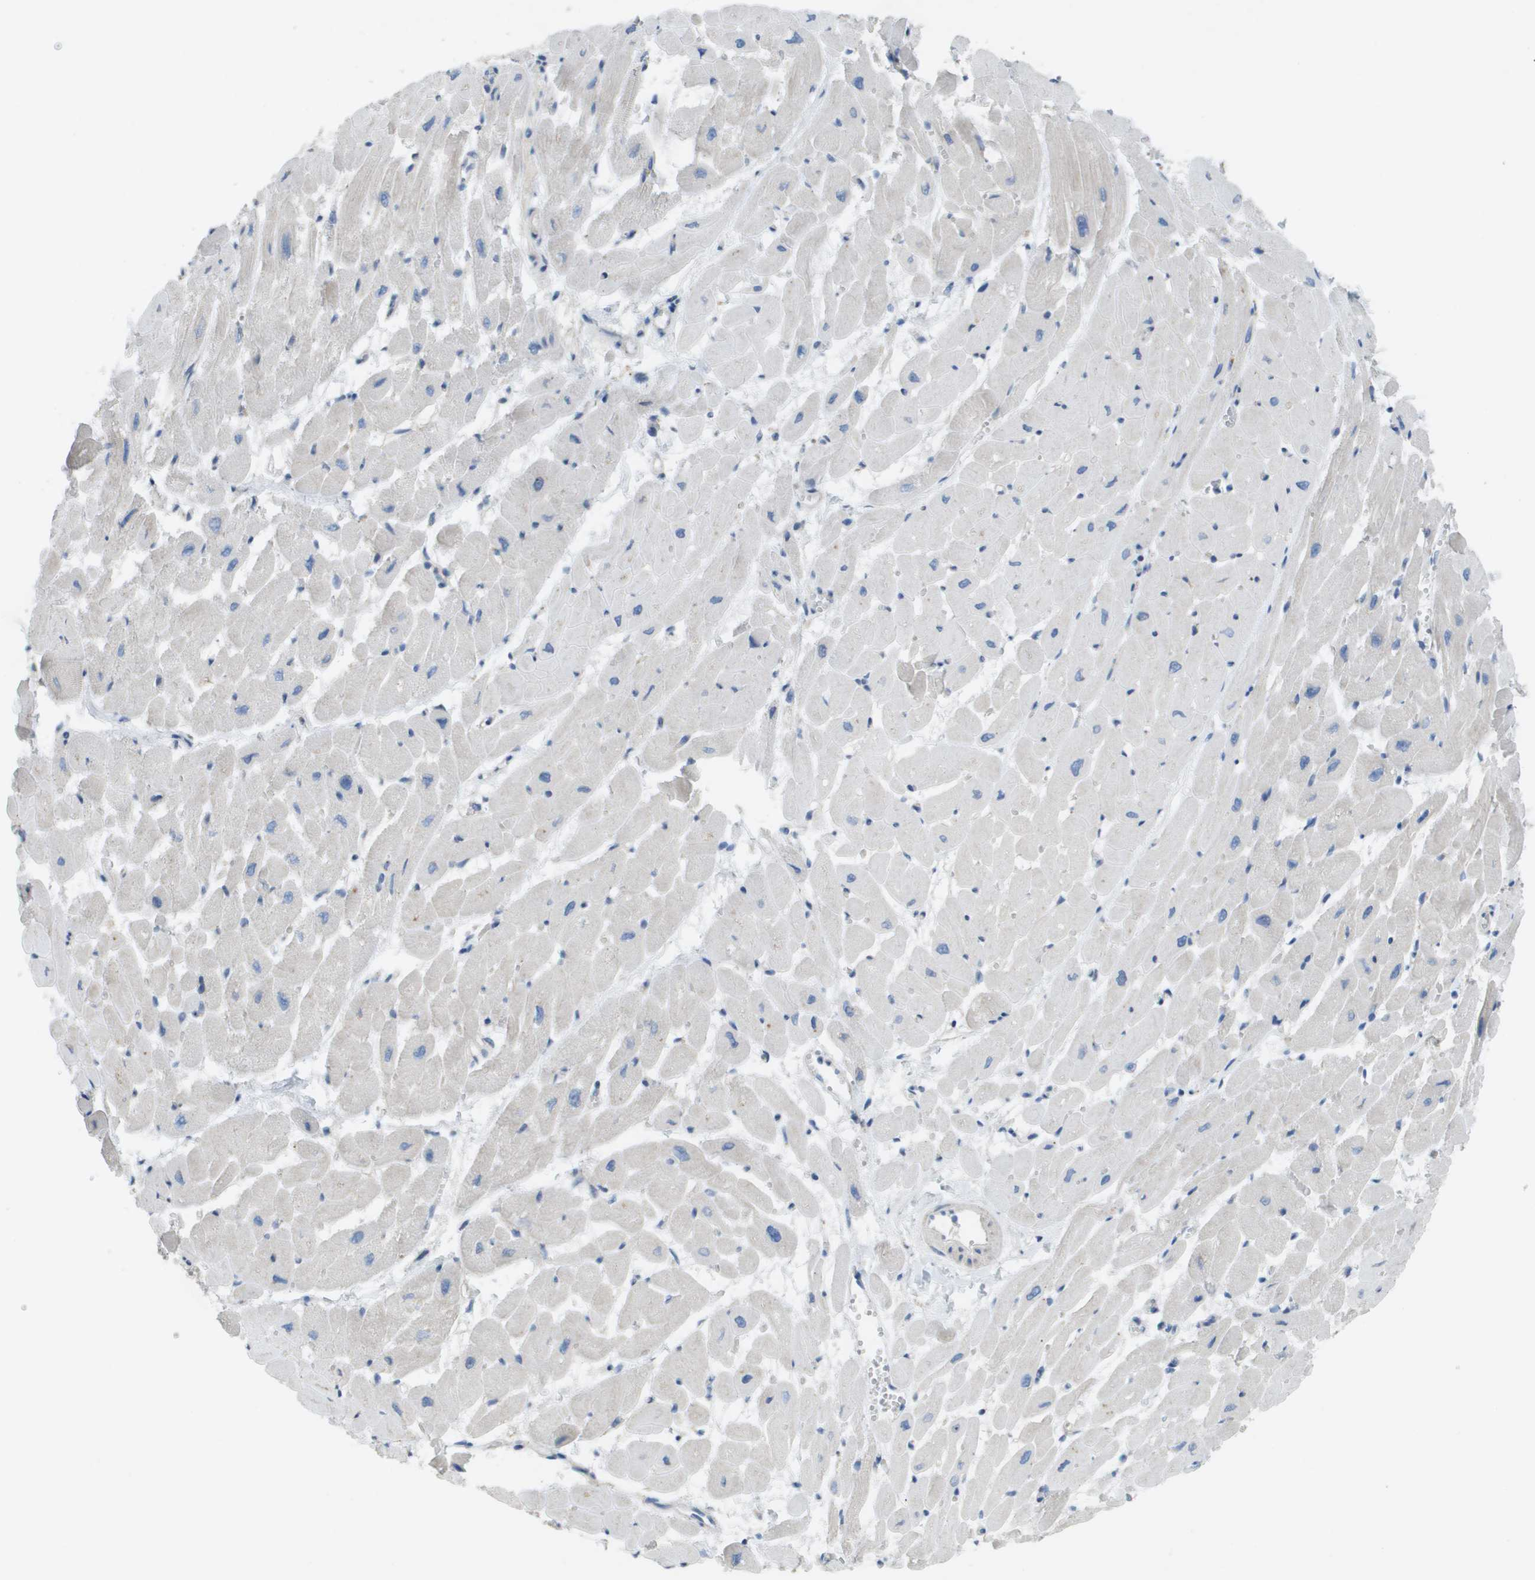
{"staining": {"intensity": "negative", "quantity": "none", "location": "none"}, "tissue": "heart muscle", "cell_type": "Cardiomyocytes", "image_type": "normal", "snomed": [{"axis": "morphology", "description": "Normal tissue, NOS"}, {"axis": "topography", "description": "Heart"}], "caption": "Immunohistochemistry (IHC) of normal heart muscle demonstrates no expression in cardiomyocytes.", "gene": "CASP10", "patient": {"sex": "male", "age": 45}}